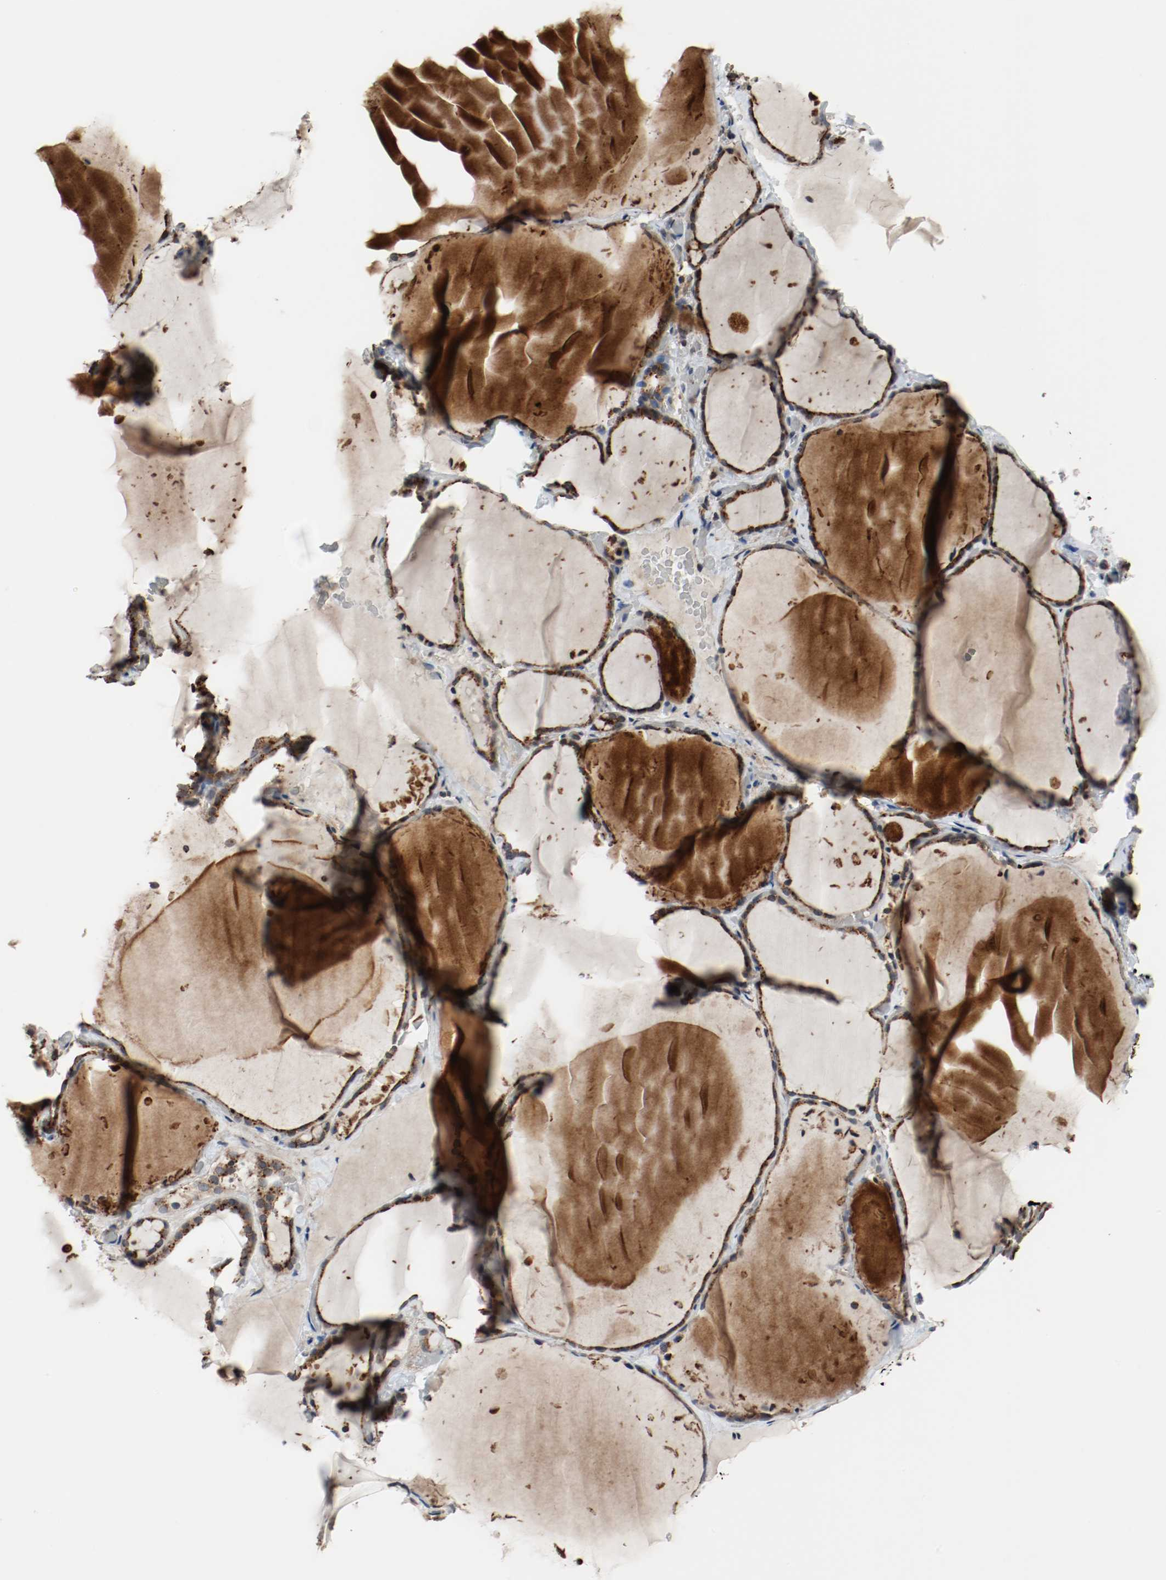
{"staining": {"intensity": "strong", "quantity": ">75%", "location": "cytoplasmic/membranous"}, "tissue": "thyroid gland", "cell_type": "Glandular cells", "image_type": "normal", "snomed": [{"axis": "morphology", "description": "Normal tissue, NOS"}, {"axis": "topography", "description": "Thyroid gland"}], "caption": "Immunohistochemical staining of unremarkable thyroid gland exhibits strong cytoplasmic/membranous protein expression in about >75% of glandular cells. (Stains: DAB in brown, nuclei in blue, Microscopy: brightfield microscopy at high magnification).", "gene": "LAMP2", "patient": {"sex": "female", "age": 22}}